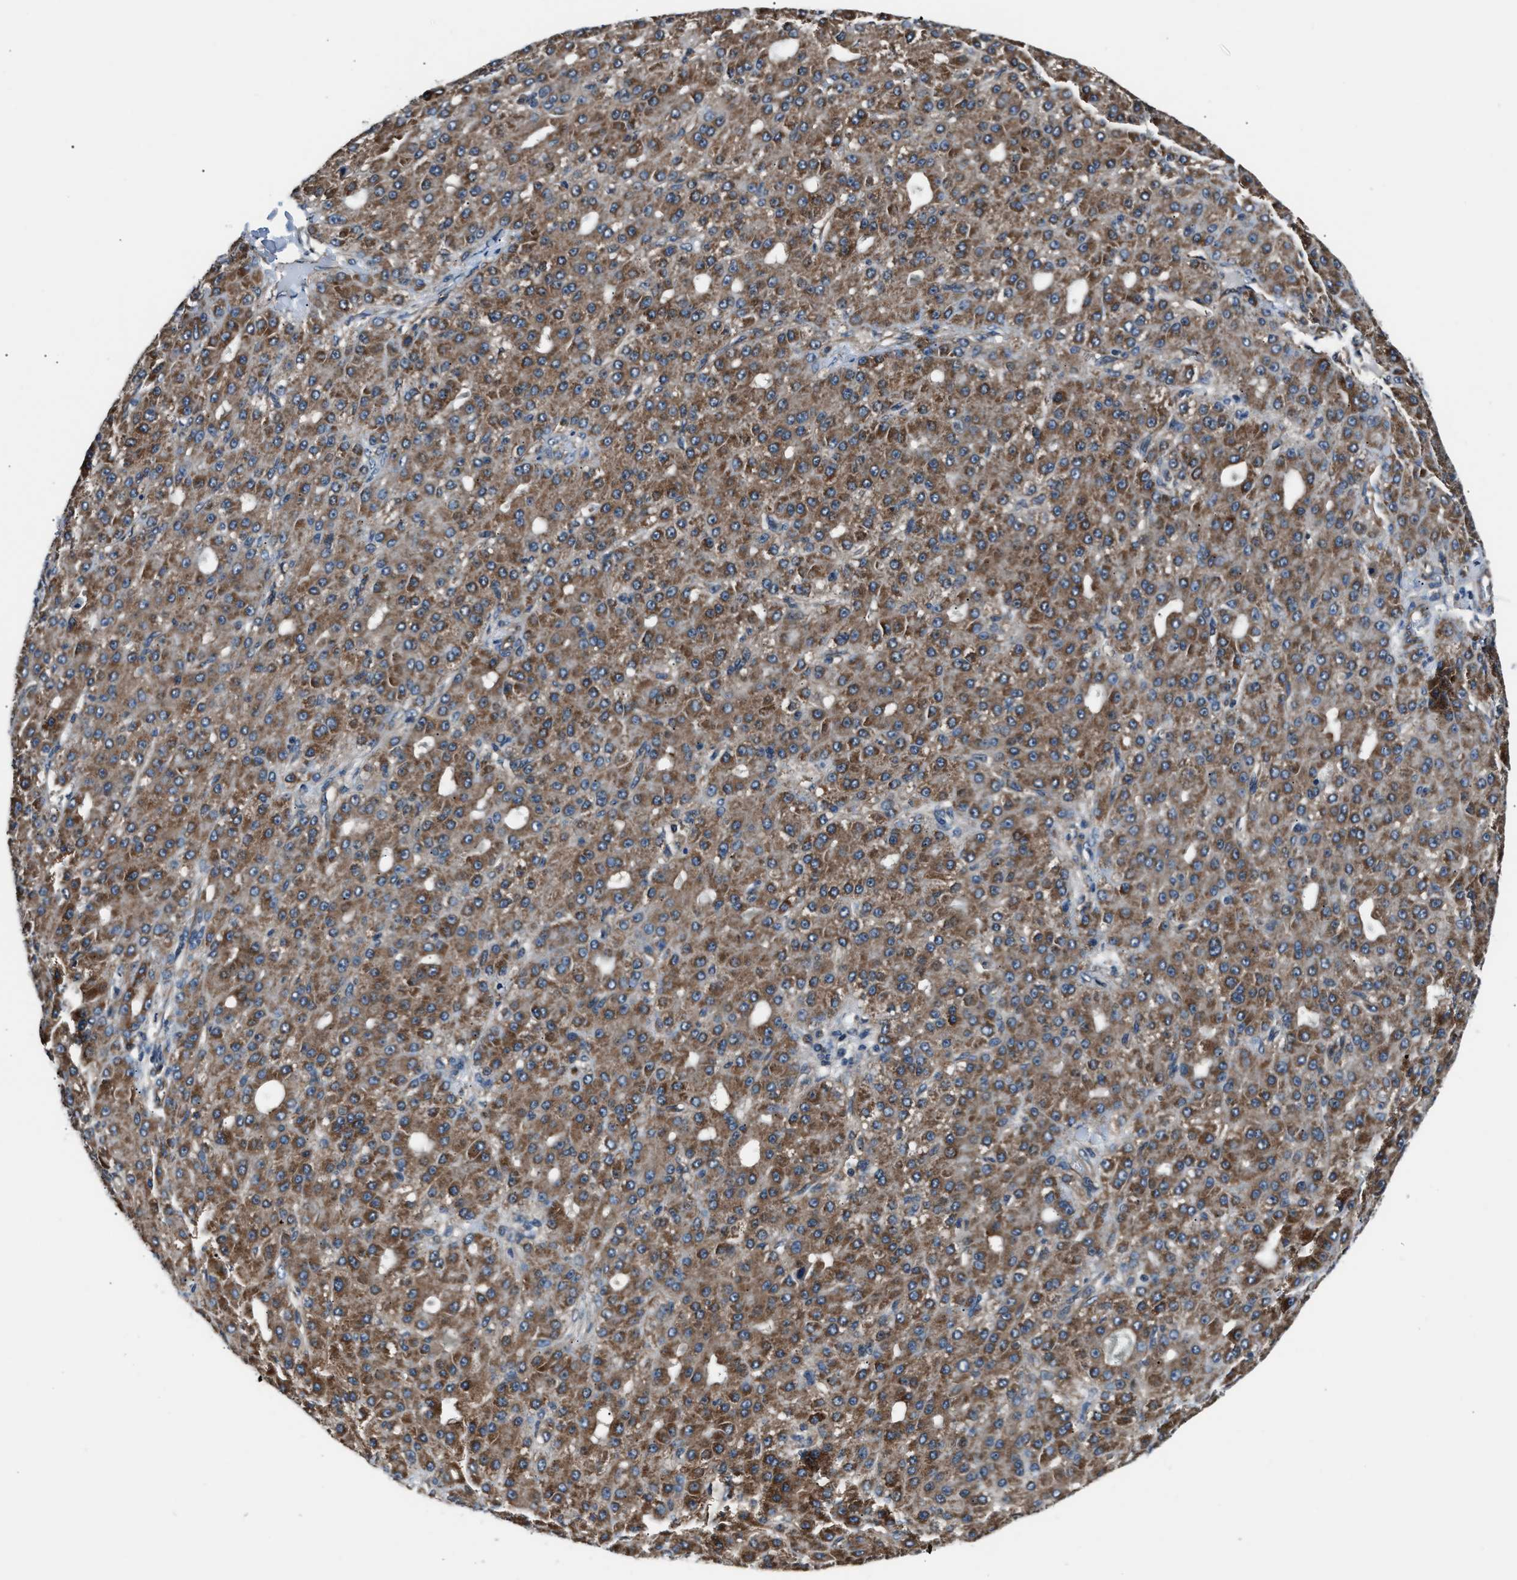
{"staining": {"intensity": "strong", "quantity": ">75%", "location": "cytoplasmic/membranous"}, "tissue": "liver cancer", "cell_type": "Tumor cells", "image_type": "cancer", "snomed": [{"axis": "morphology", "description": "Carcinoma, Hepatocellular, NOS"}, {"axis": "topography", "description": "Liver"}], "caption": "Approximately >75% of tumor cells in human liver cancer demonstrate strong cytoplasmic/membranous protein positivity as visualized by brown immunohistochemical staining.", "gene": "GGCT", "patient": {"sex": "male", "age": 67}}